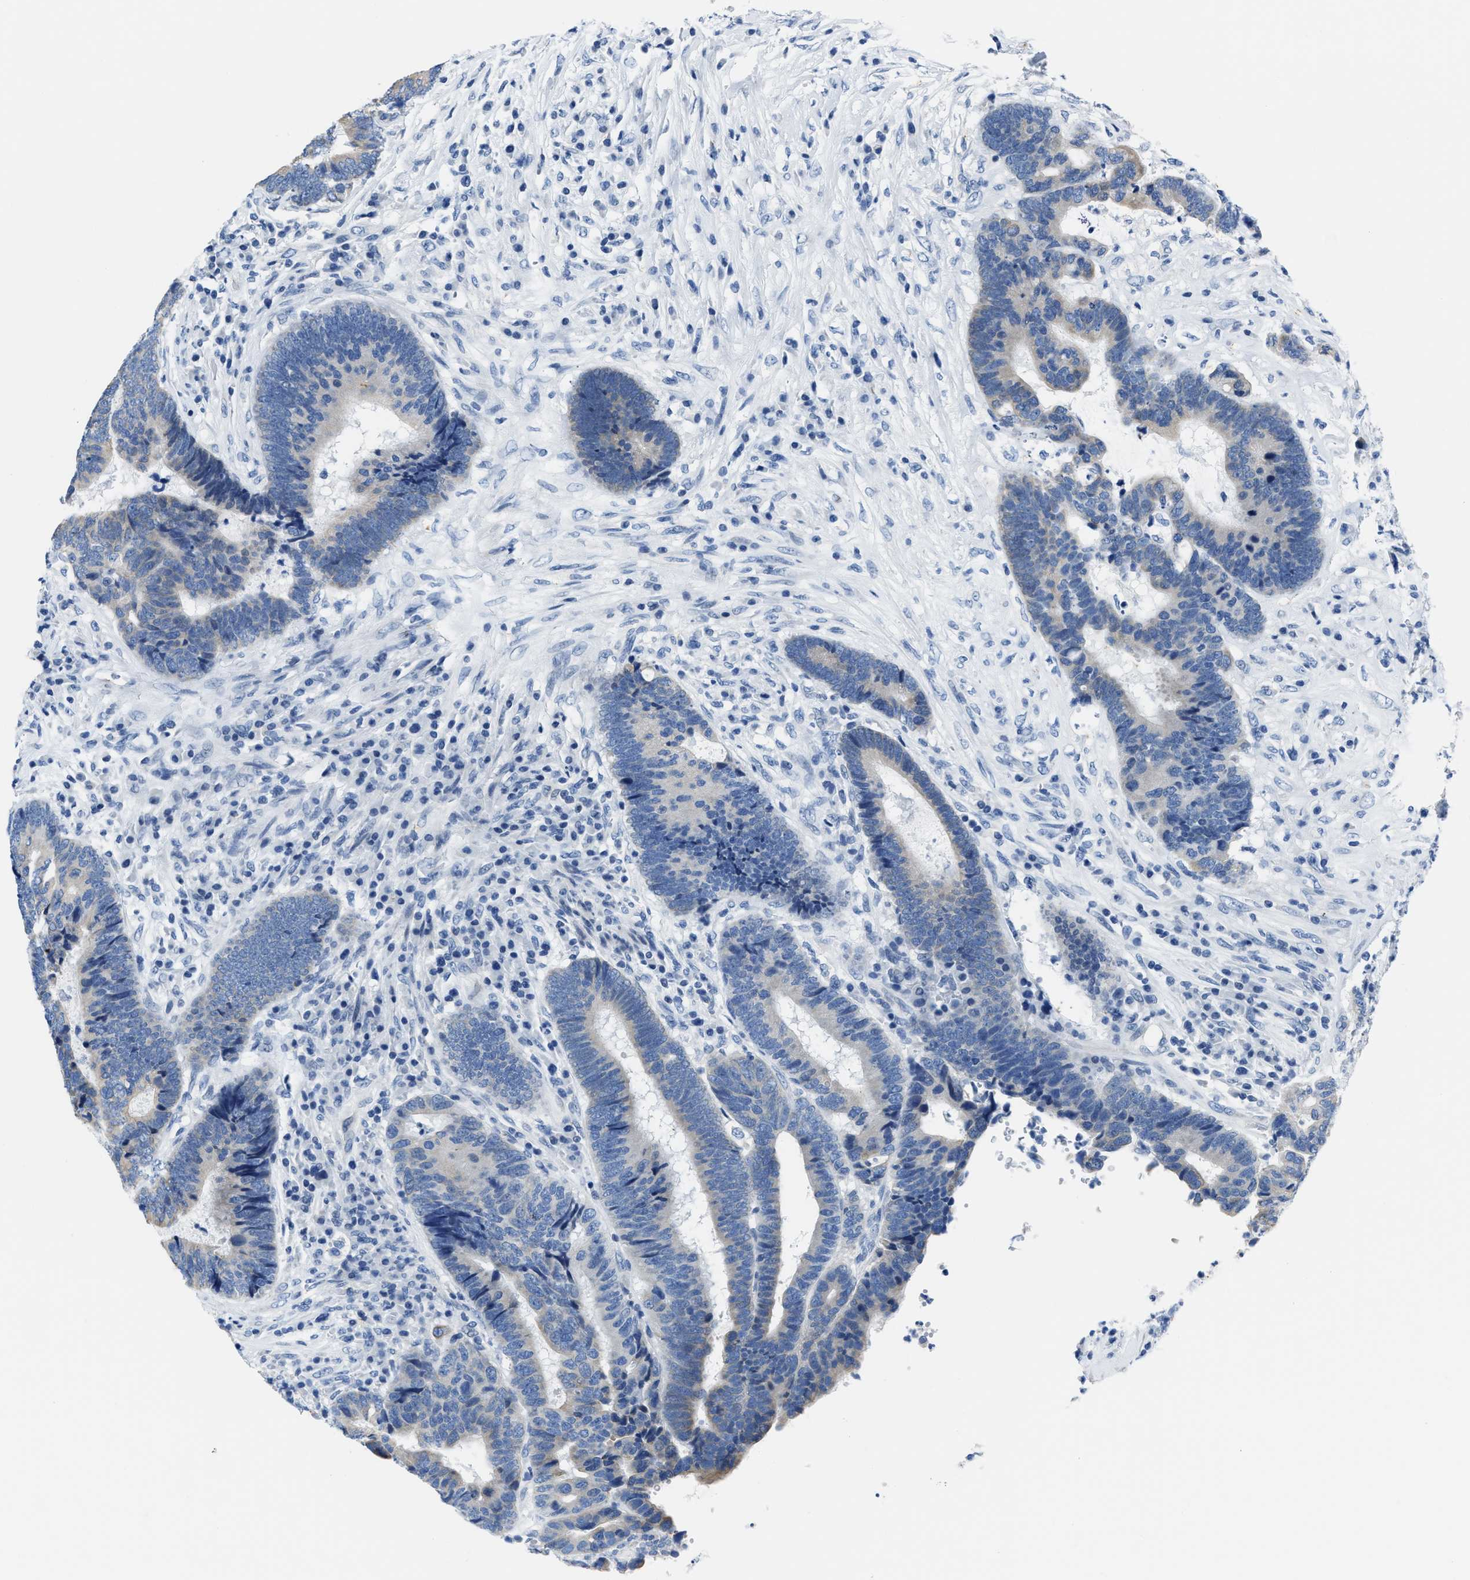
{"staining": {"intensity": "negative", "quantity": "none", "location": "none"}, "tissue": "colorectal cancer", "cell_type": "Tumor cells", "image_type": "cancer", "snomed": [{"axis": "morphology", "description": "Adenocarcinoma, NOS"}, {"axis": "topography", "description": "Rectum"}], "caption": "Tumor cells show no significant protein positivity in adenocarcinoma (colorectal). (DAB IHC with hematoxylin counter stain).", "gene": "ASZ1", "patient": {"sex": "female", "age": 89}}